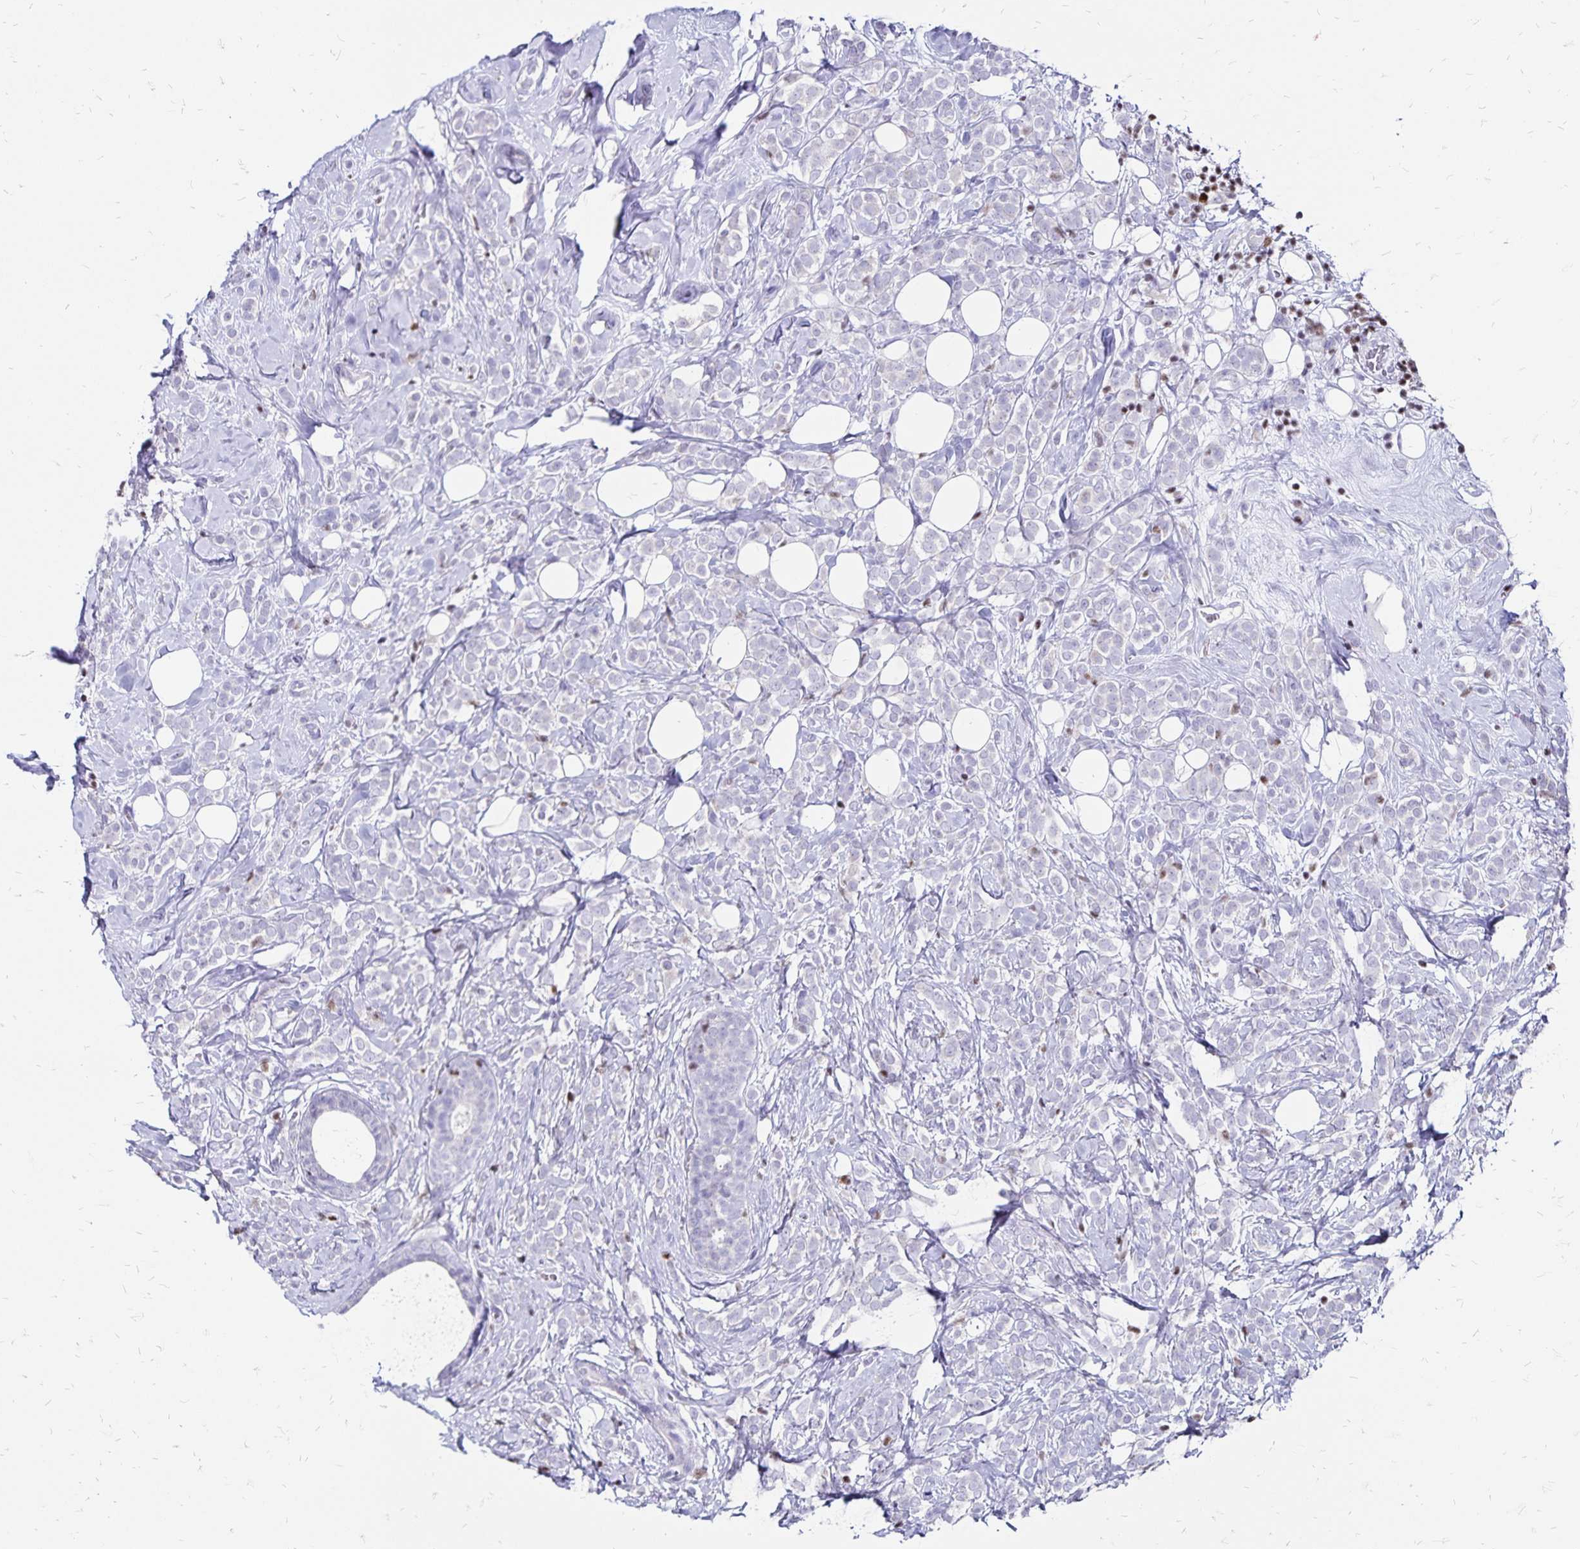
{"staining": {"intensity": "negative", "quantity": "none", "location": "none"}, "tissue": "breast cancer", "cell_type": "Tumor cells", "image_type": "cancer", "snomed": [{"axis": "morphology", "description": "Lobular carcinoma"}, {"axis": "topography", "description": "Breast"}], "caption": "Immunohistochemistry histopathology image of neoplastic tissue: breast lobular carcinoma stained with DAB displays no significant protein staining in tumor cells. (DAB (3,3'-diaminobenzidine) immunohistochemistry, high magnification).", "gene": "IKZF1", "patient": {"sex": "female", "age": 49}}